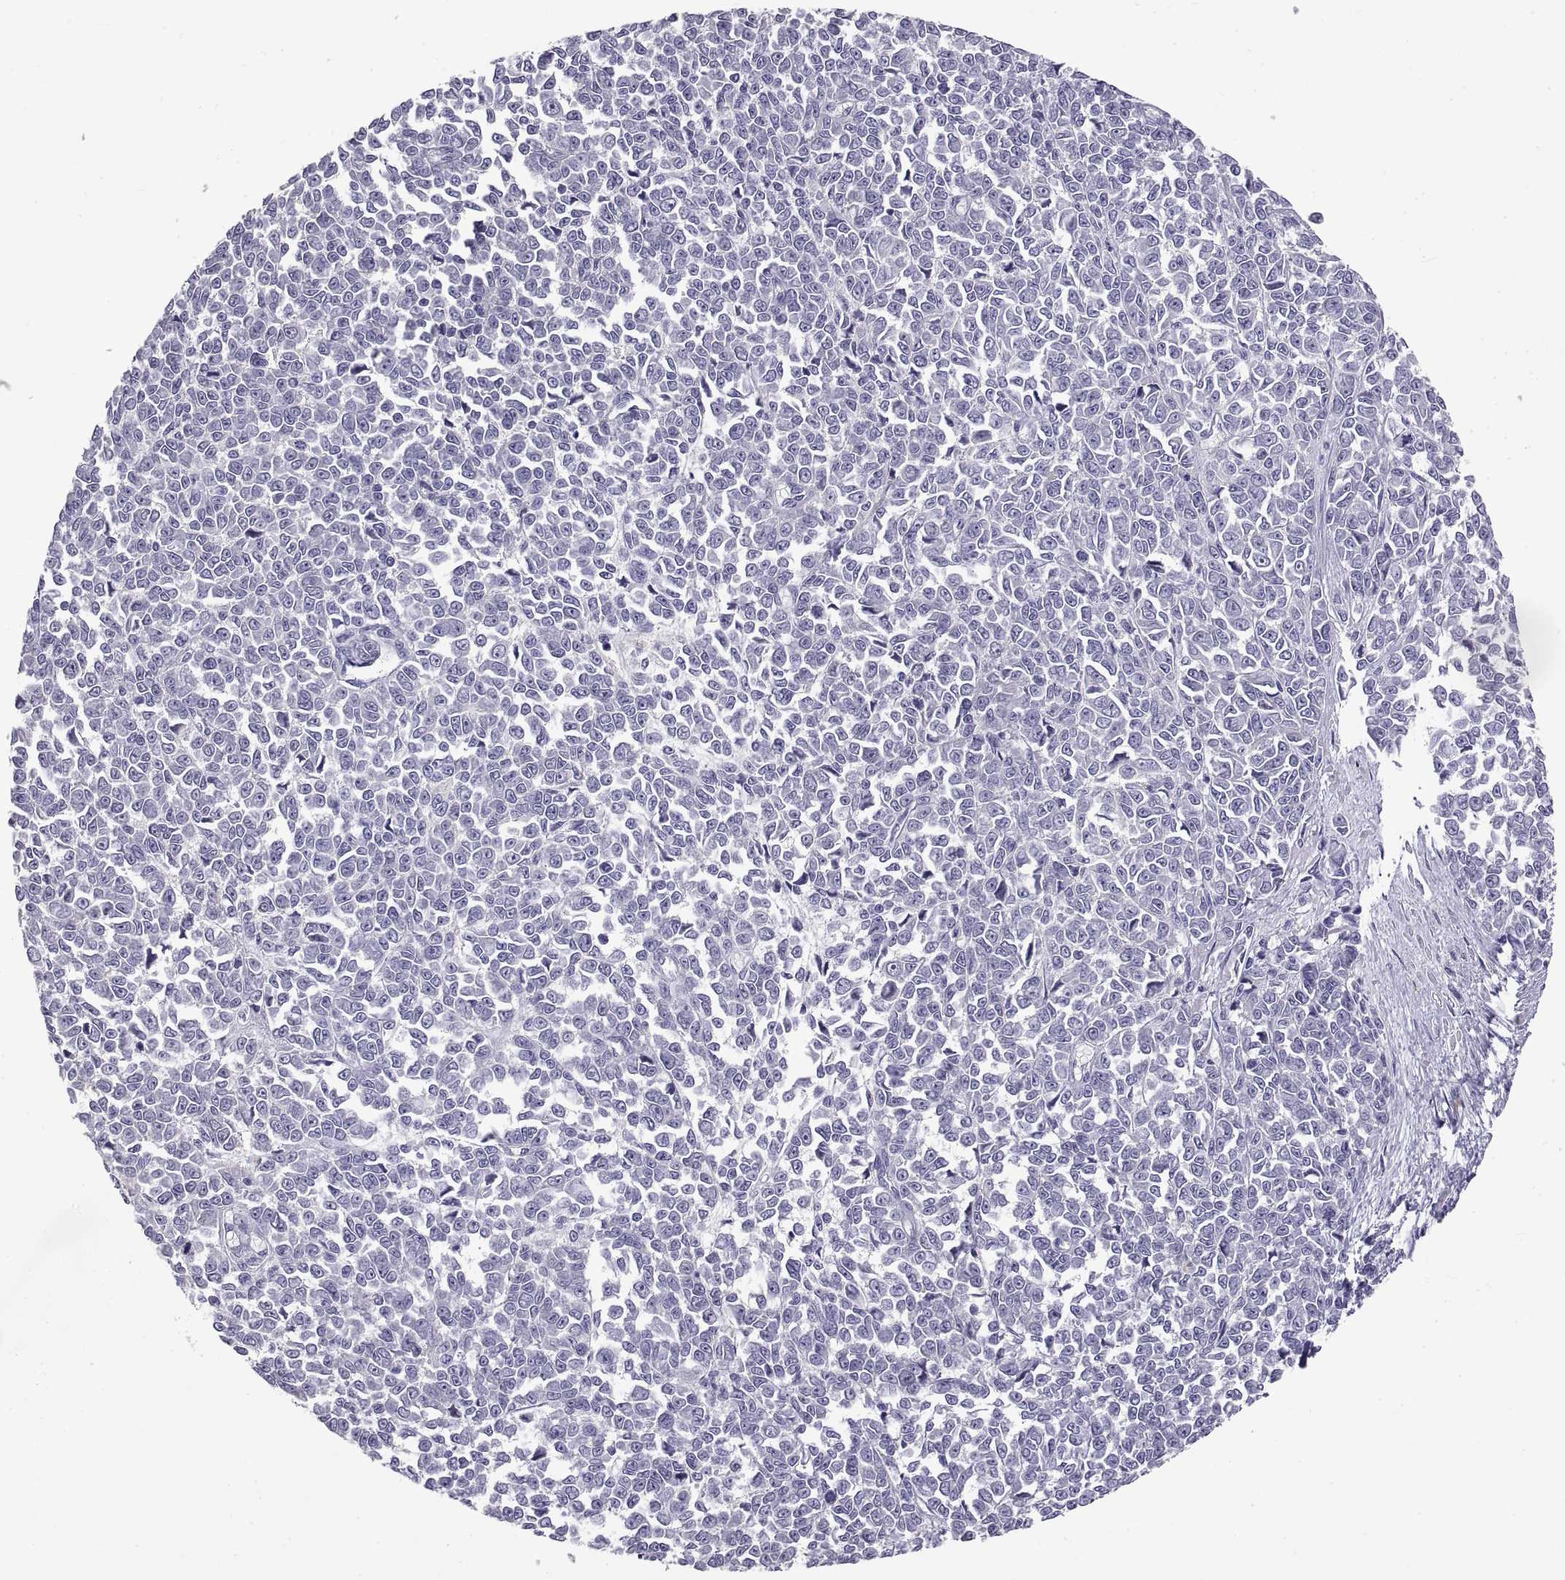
{"staining": {"intensity": "negative", "quantity": "none", "location": "none"}, "tissue": "melanoma", "cell_type": "Tumor cells", "image_type": "cancer", "snomed": [{"axis": "morphology", "description": "Malignant melanoma, NOS"}, {"axis": "topography", "description": "Skin"}], "caption": "High power microscopy image of an immunohistochemistry (IHC) micrograph of malignant melanoma, revealing no significant positivity in tumor cells.", "gene": "CRYBB3", "patient": {"sex": "female", "age": 95}}